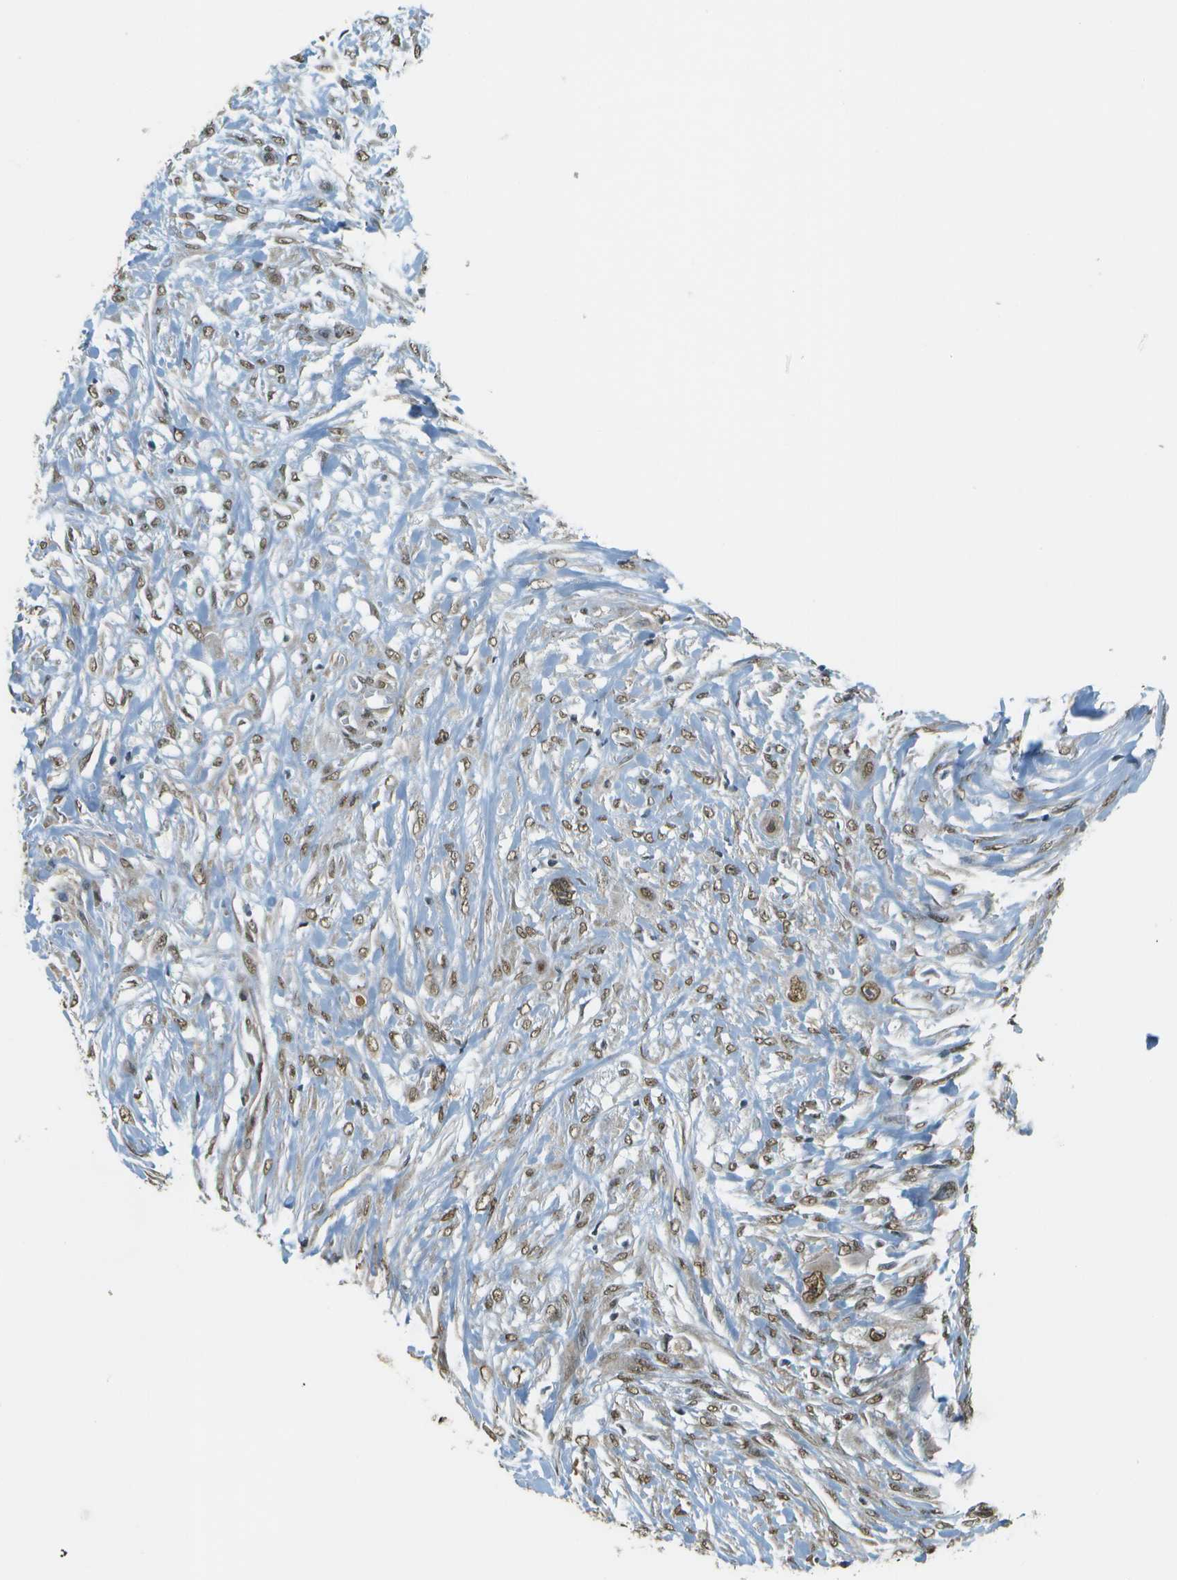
{"staining": {"intensity": "moderate", "quantity": ">75%", "location": "nuclear"}, "tissue": "colorectal cancer", "cell_type": "Tumor cells", "image_type": "cancer", "snomed": [{"axis": "morphology", "description": "Adenocarcinoma, NOS"}, {"axis": "topography", "description": "Colon"}], "caption": "Immunohistochemical staining of human colorectal adenocarcinoma exhibits medium levels of moderate nuclear protein expression in approximately >75% of tumor cells.", "gene": "ABL2", "patient": {"sex": "female", "age": 57}}